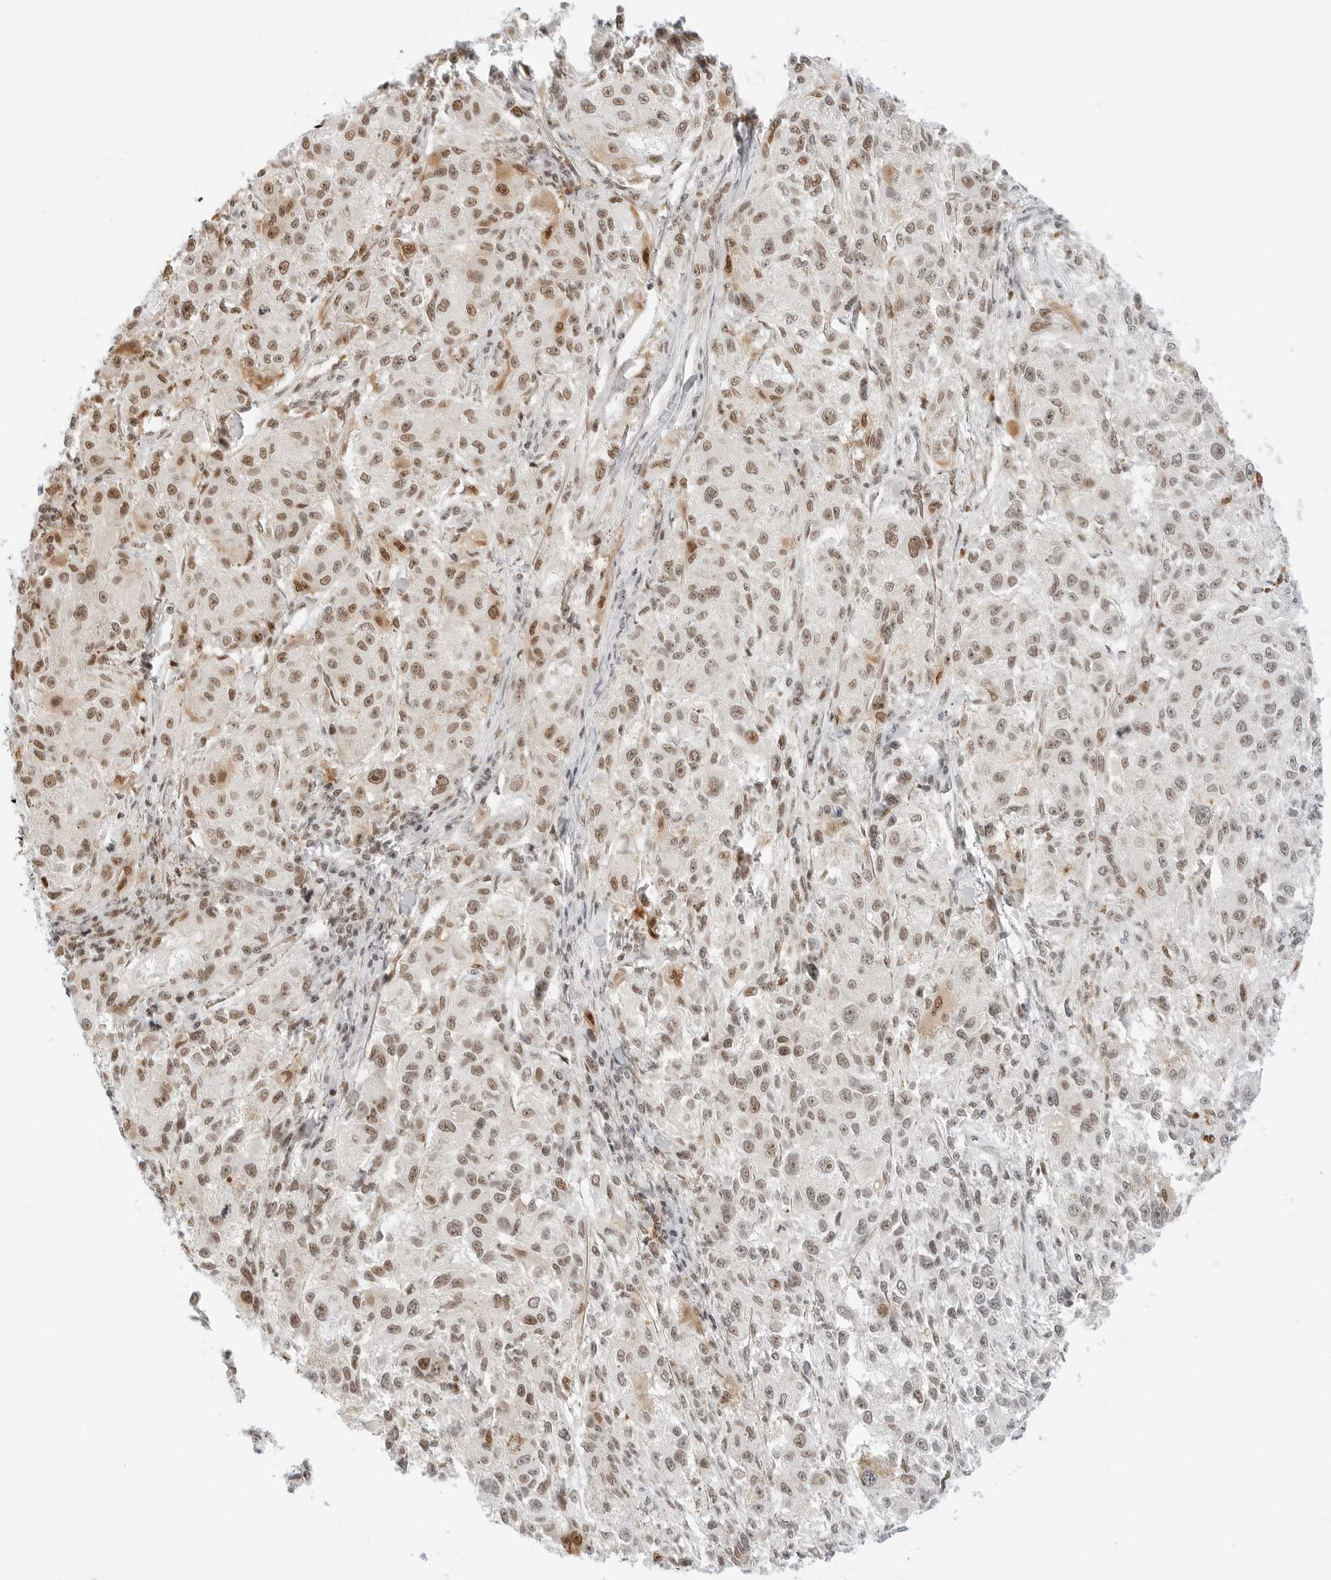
{"staining": {"intensity": "moderate", "quantity": "25%-75%", "location": "nuclear"}, "tissue": "melanoma", "cell_type": "Tumor cells", "image_type": "cancer", "snomed": [{"axis": "morphology", "description": "Necrosis, NOS"}, {"axis": "morphology", "description": "Malignant melanoma, NOS"}, {"axis": "topography", "description": "Skin"}], "caption": "A medium amount of moderate nuclear staining is seen in approximately 25%-75% of tumor cells in melanoma tissue.", "gene": "CRTC2", "patient": {"sex": "female", "age": 87}}